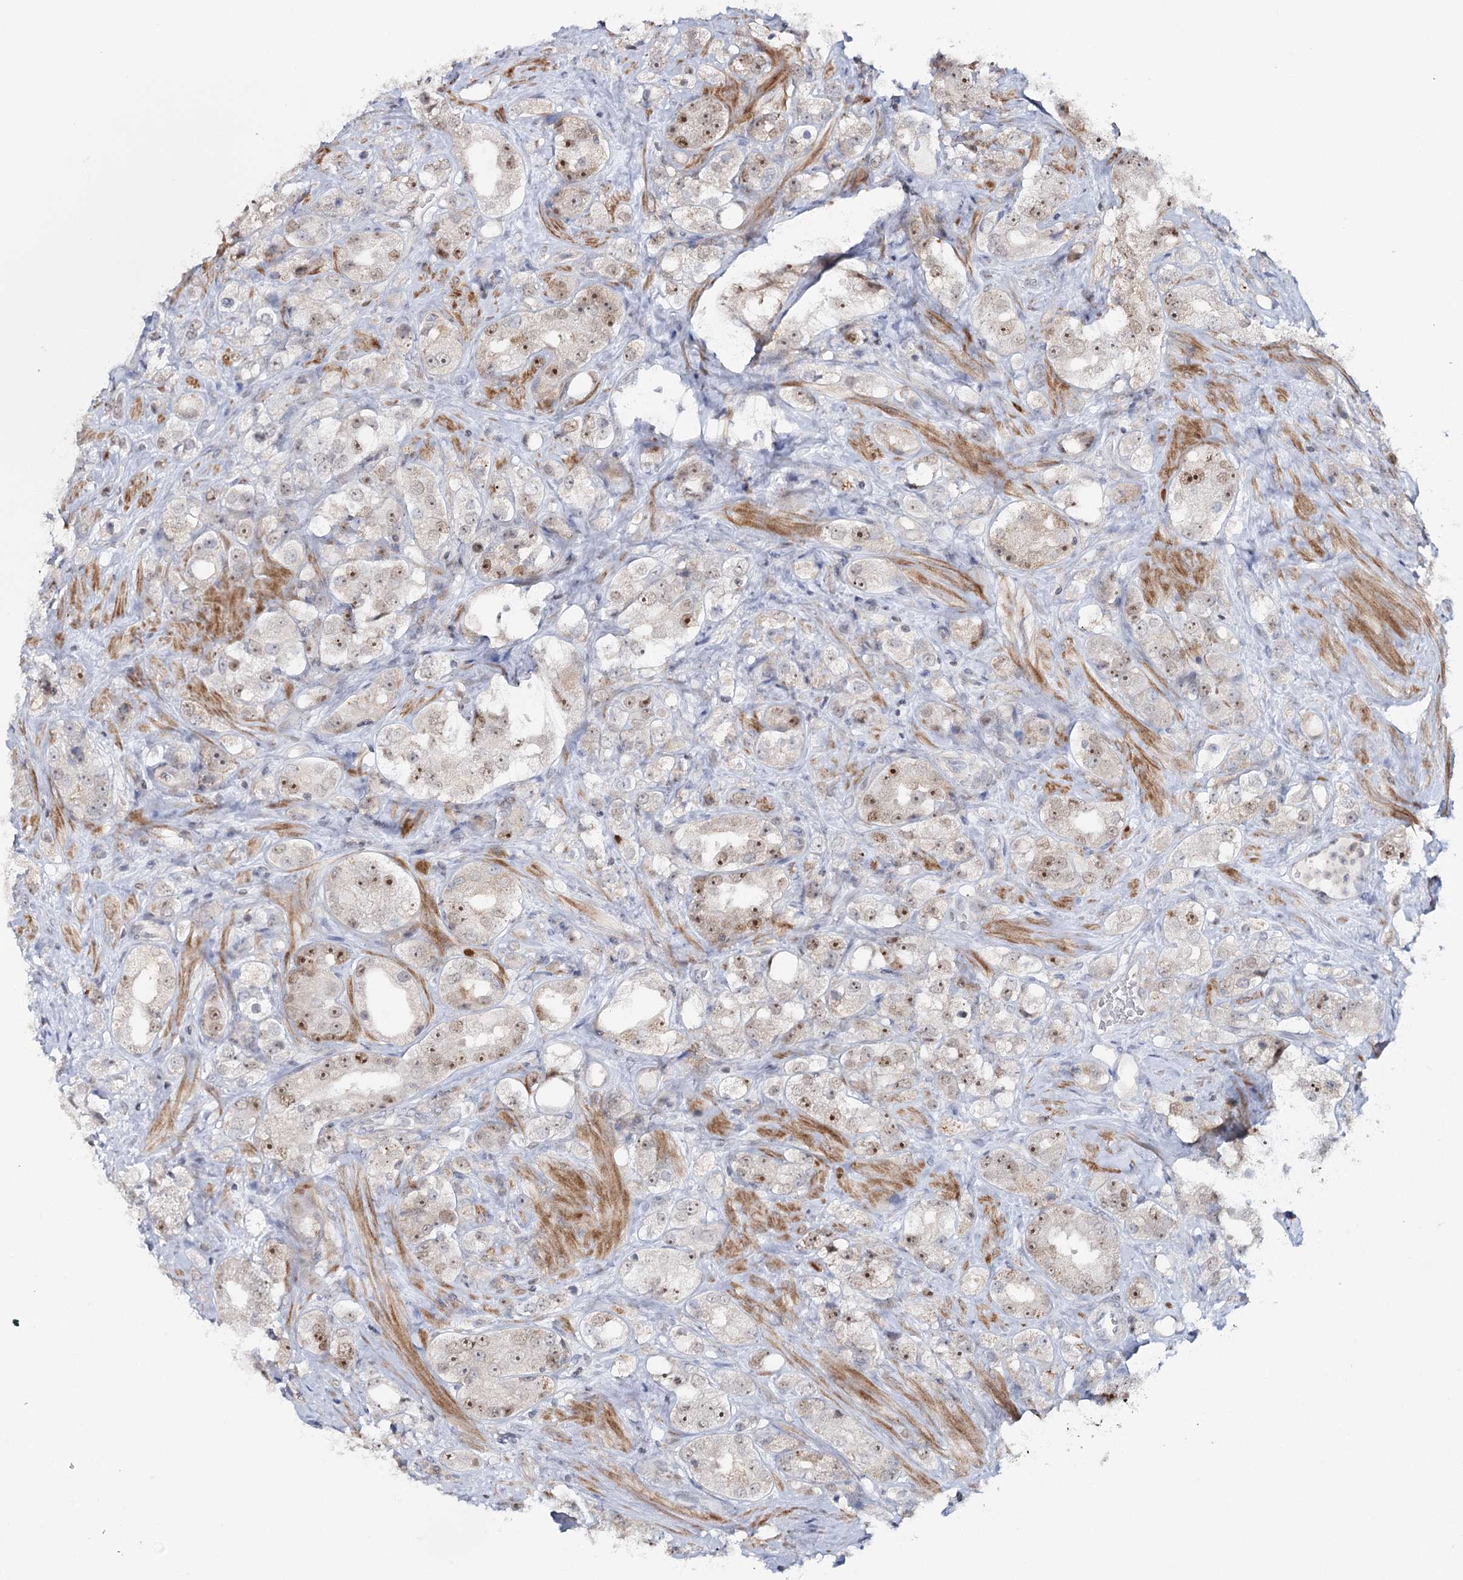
{"staining": {"intensity": "moderate", "quantity": "25%-75%", "location": "nuclear"}, "tissue": "prostate cancer", "cell_type": "Tumor cells", "image_type": "cancer", "snomed": [{"axis": "morphology", "description": "Adenocarcinoma, NOS"}, {"axis": "topography", "description": "Prostate"}], "caption": "Tumor cells exhibit moderate nuclear staining in about 25%-75% of cells in prostate adenocarcinoma. Nuclei are stained in blue.", "gene": "ZC3H8", "patient": {"sex": "male", "age": 79}}